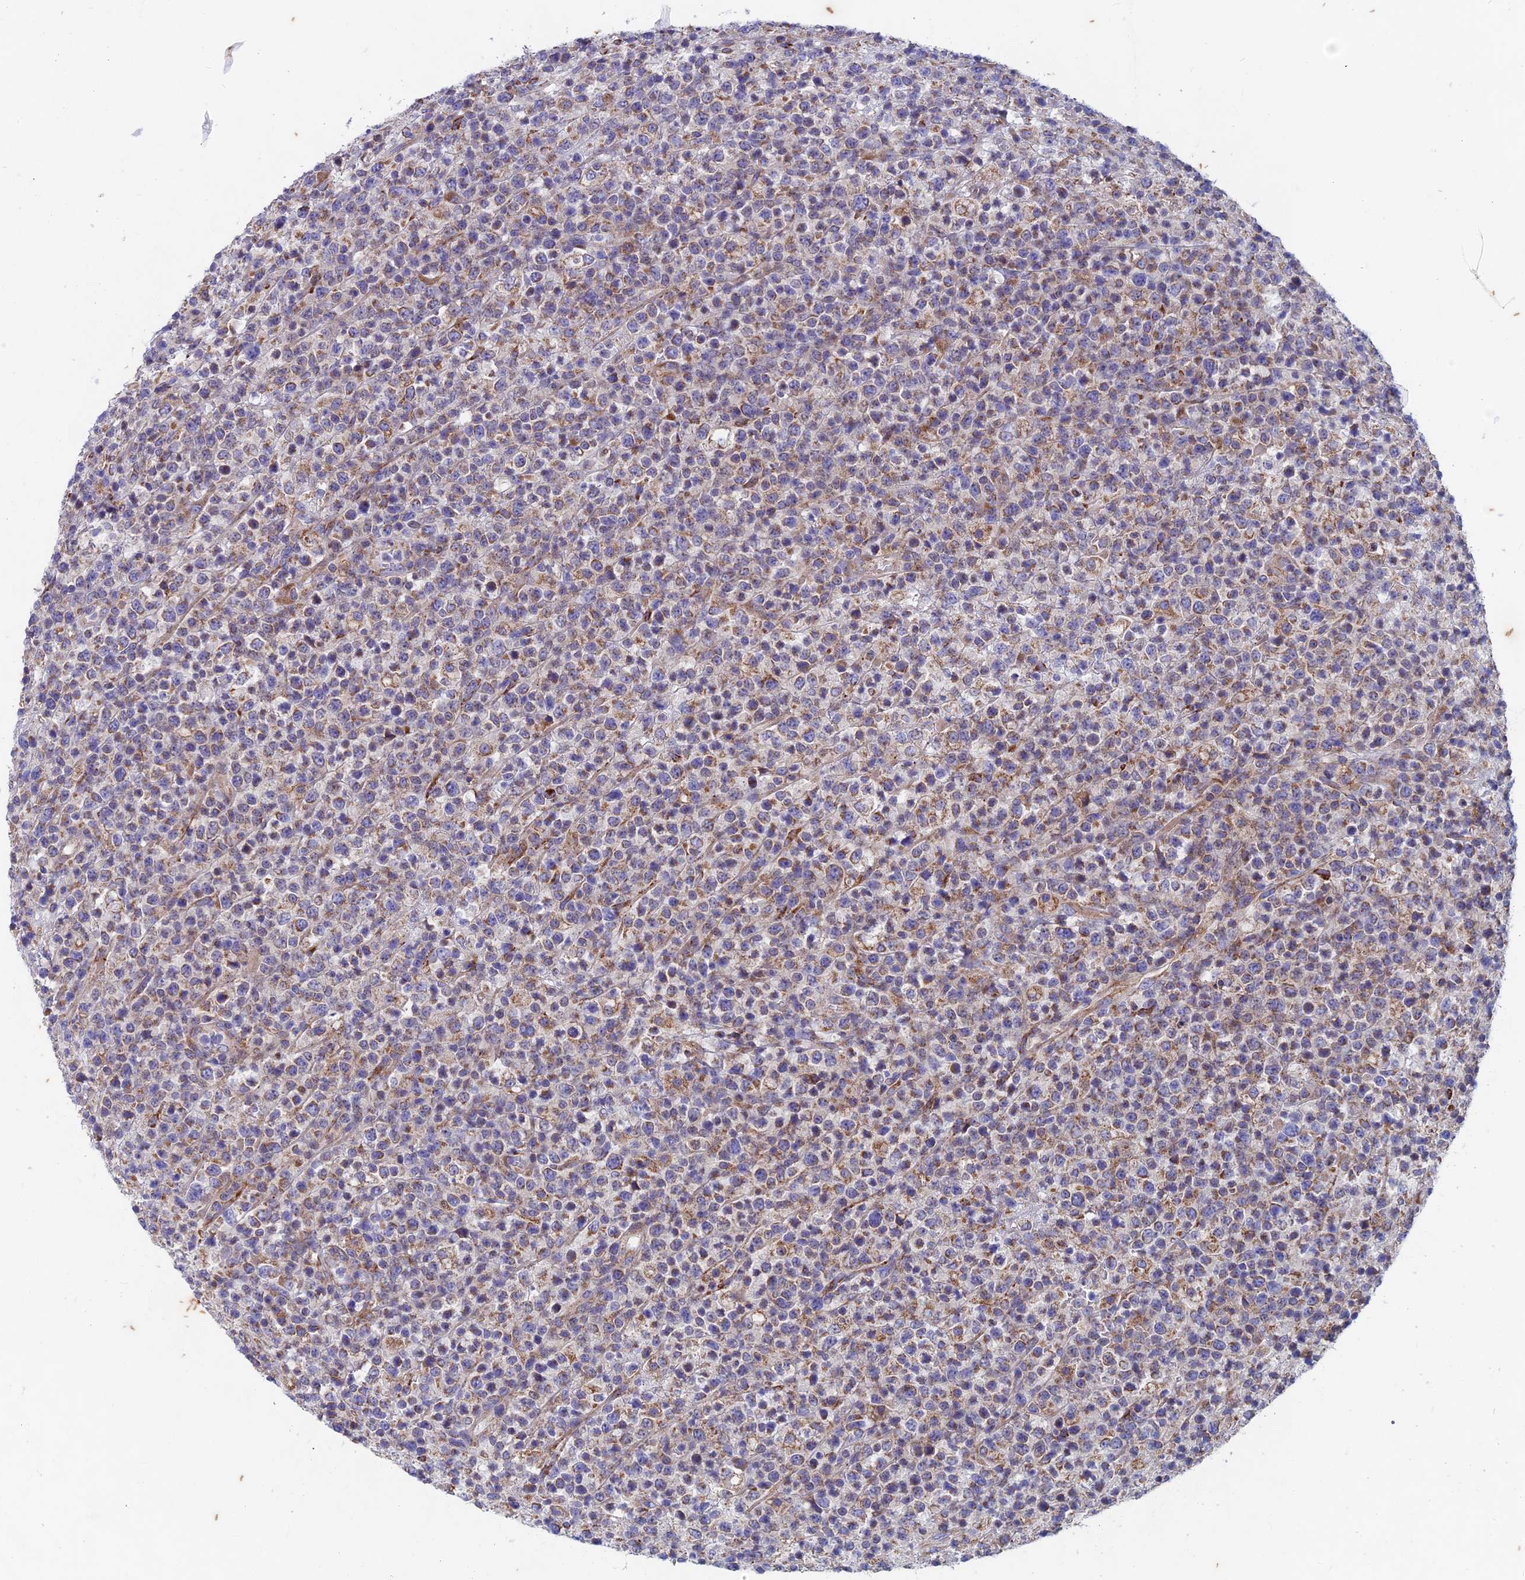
{"staining": {"intensity": "weak", "quantity": "<25%", "location": "cytoplasmic/membranous"}, "tissue": "lymphoma", "cell_type": "Tumor cells", "image_type": "cancer", "snomed": [{"axis": "morphology", "description": "Malignant lymphoma, non-Hodgkin's type, High grade"}, {"axis": "topography", "description": "Colon"}], "caption": "DAB (3,3'-diaminobenzidine) immunohistochemical staining of lymphoma exhibits no significant positivity in tumor cells. The staining is performed using DAB (3,3'-diaminobenzidine) brown chromogen with nuclei counter-stained in using hematoxylin.", "gene": "AP4S1", "patient": {"sex": "female", "age": 53}}